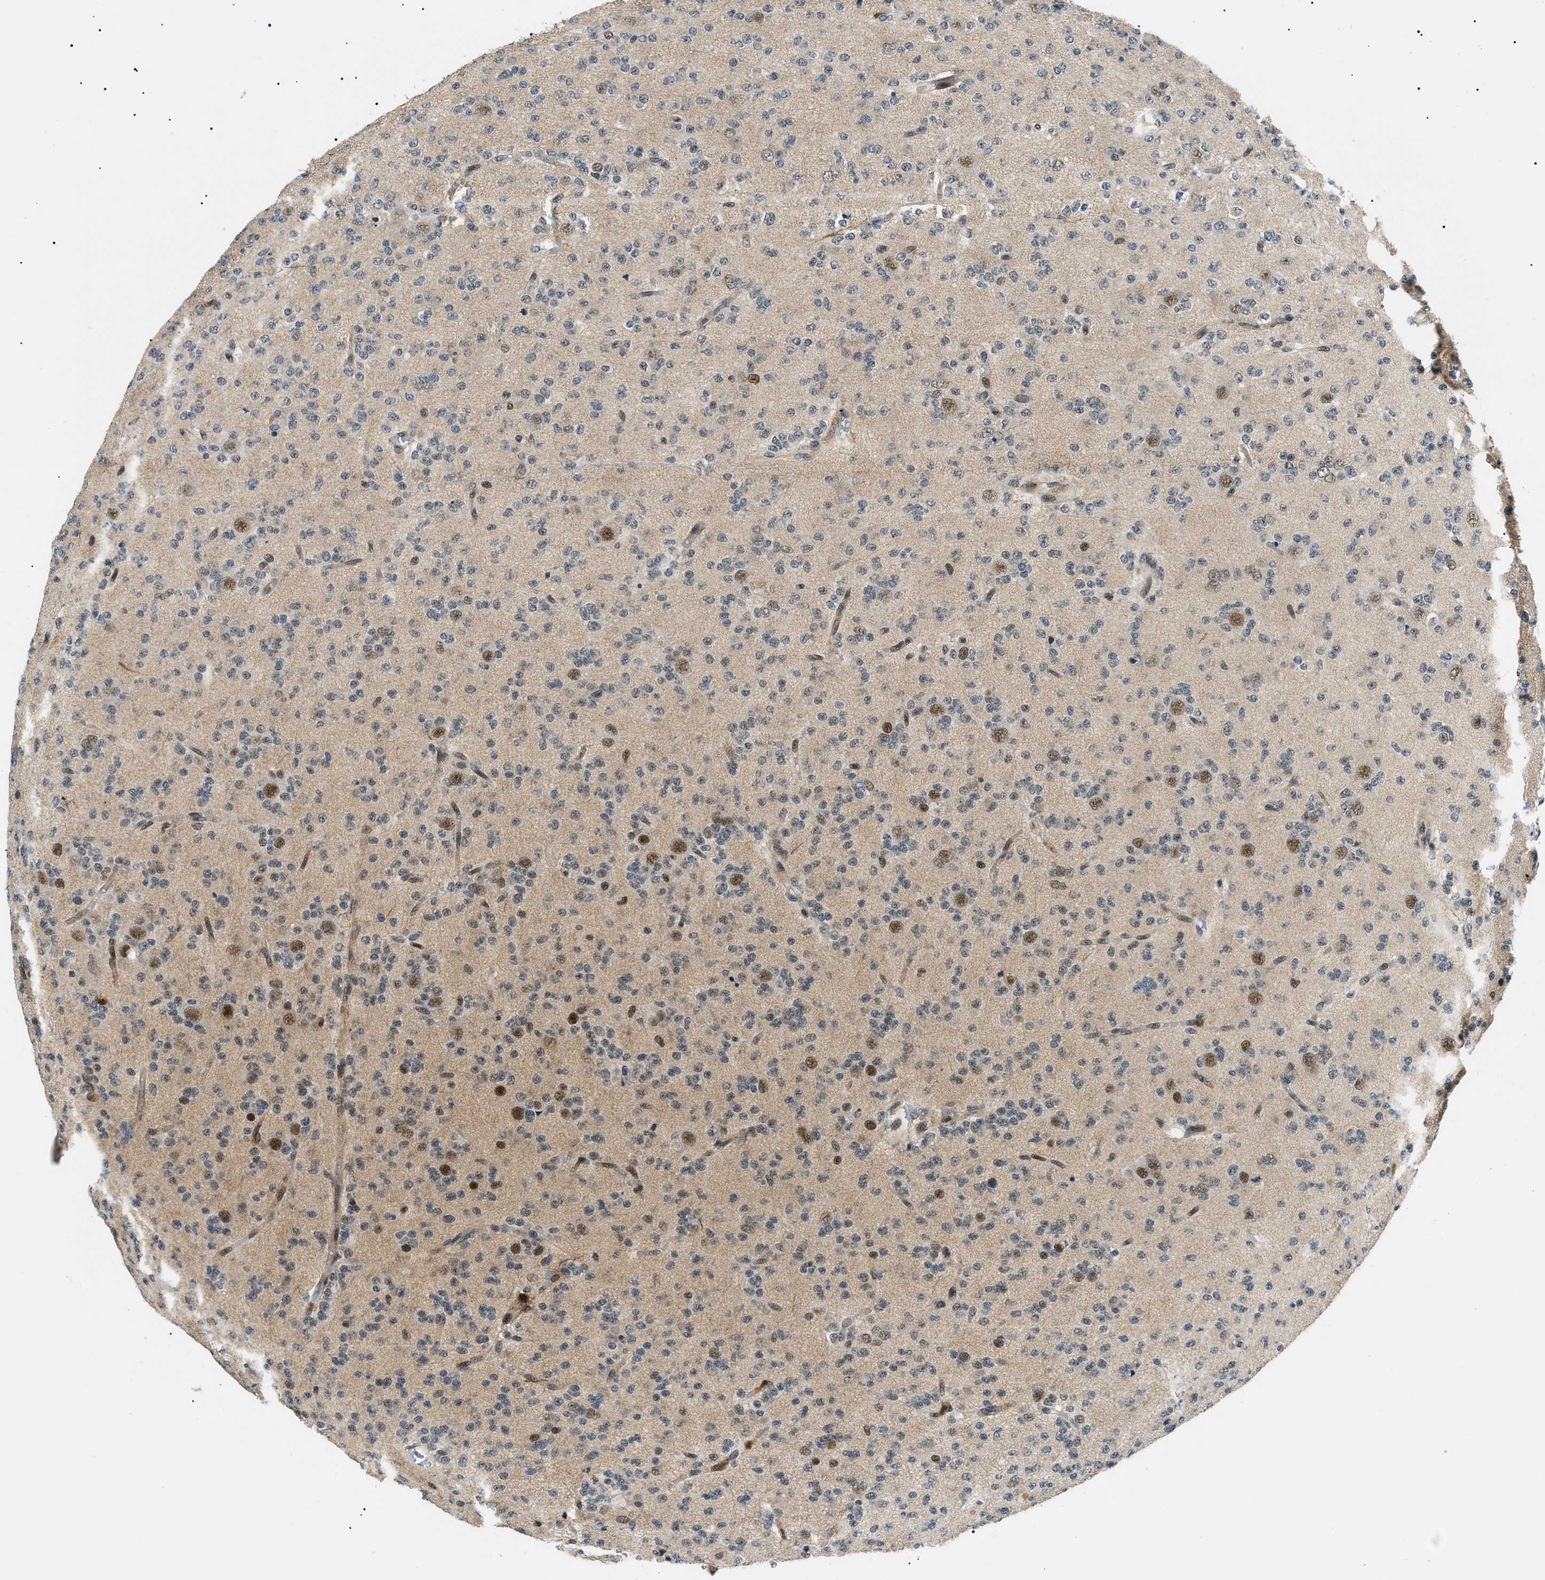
{"staining": {"intensity": "moderate", "quantity": ">75%", "location": "nuclear"}, "tissue": "glioma", "cell_type": "Tumor cells", "image_type": "cancer", "snomed": [{"axis": "morphology", "description": "Glioma, malignant, Low grade"}, {"axis": "topography", "description": "Brain"}], "caption": "Immunohistochemical staining of human low-grade glioma (malignant) reveals medium levels of moderate nuclear positivity in approximately >75% of tumor cells.", "gene": "RBM15", "patient": {"sex": "male", "age": 38}}